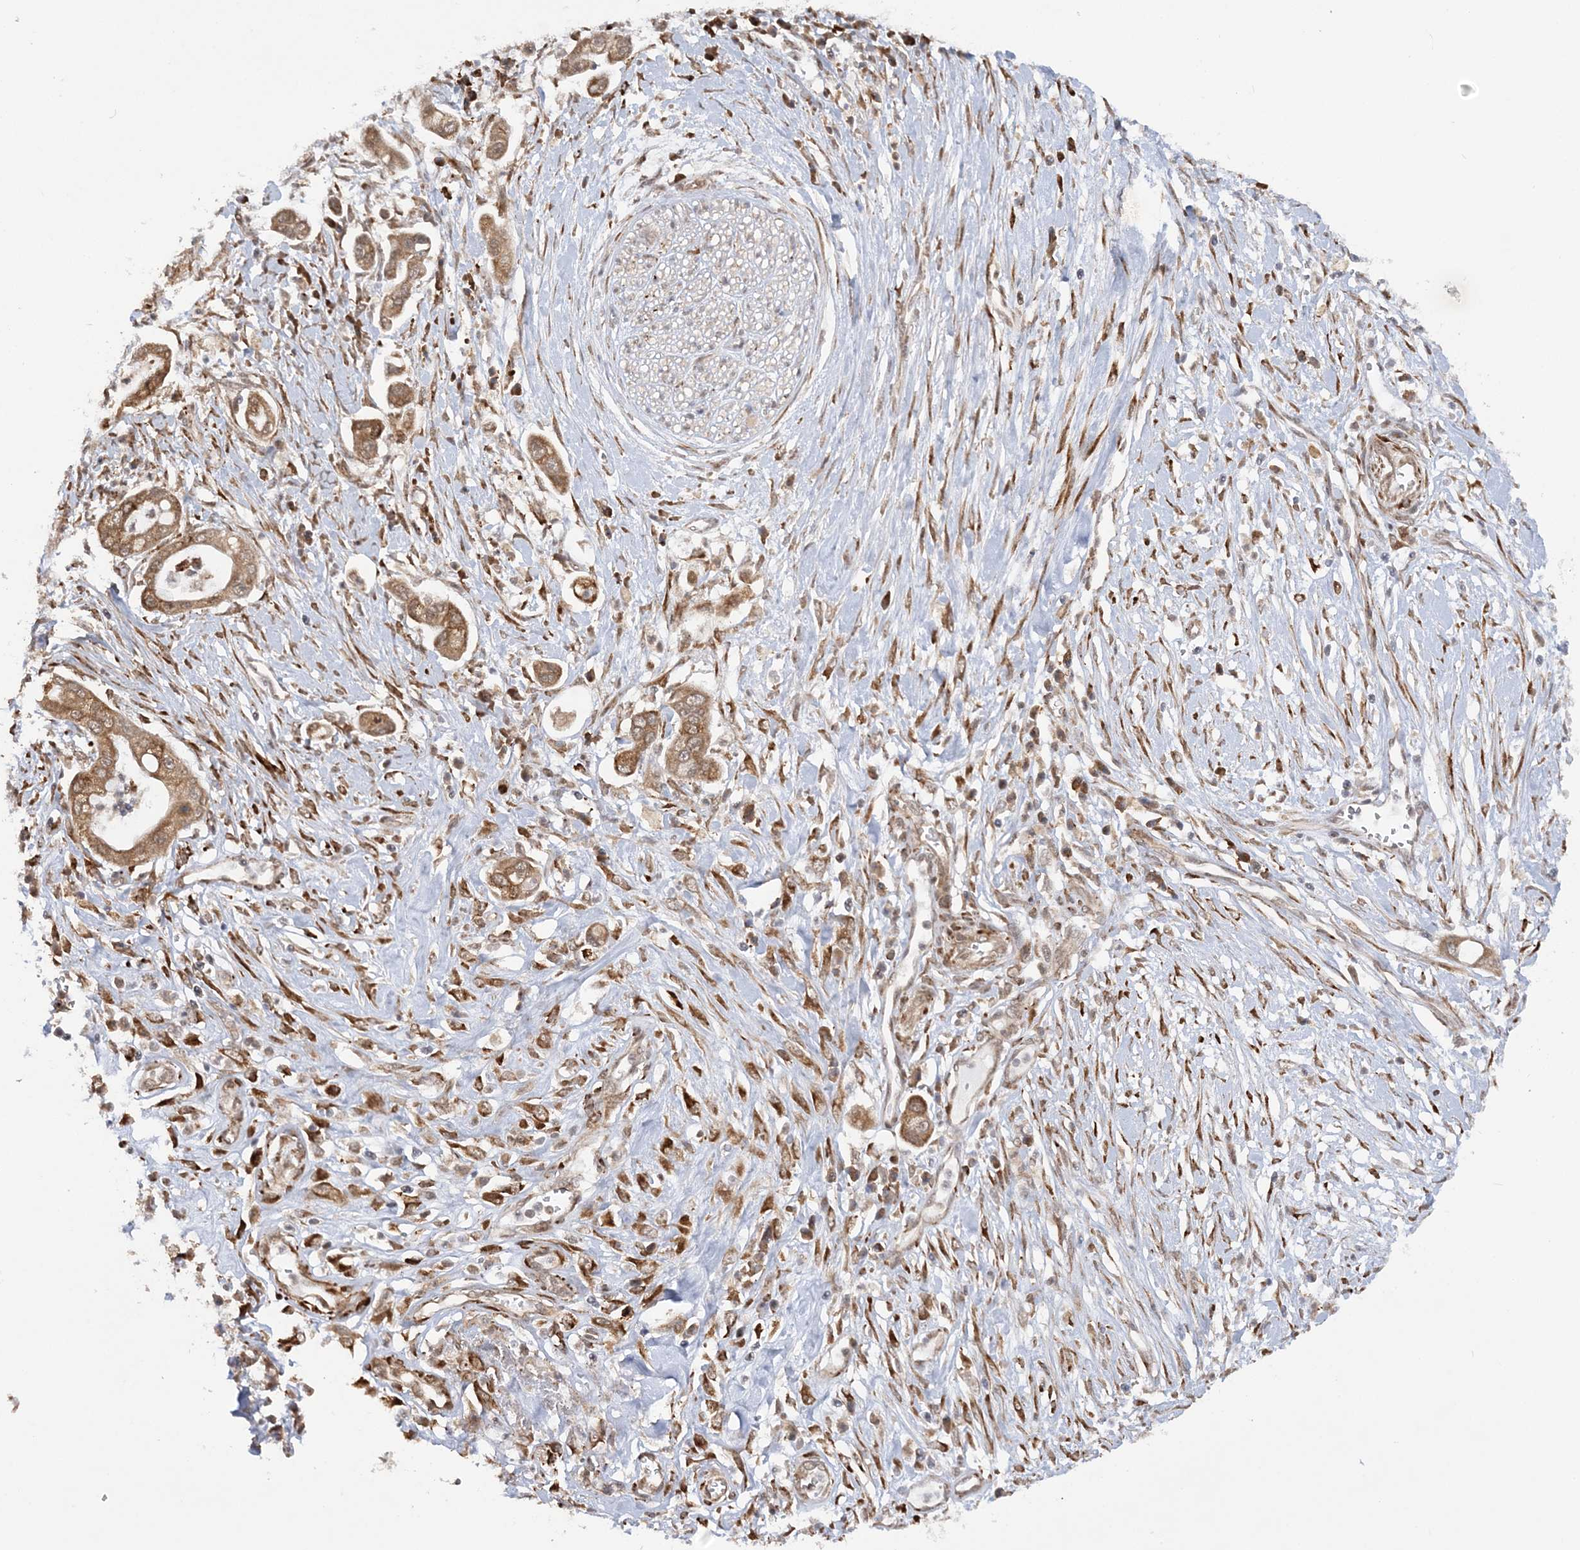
{"staining": {"intensity": "moderate", "quantity": ">75%", "location": "cytoplasmic/membranous"}, "tissue": "pancreatic cancer", "cell_type": "Tumor cells", "image_type": "cancer", "snomed": [{"axis": "morphology", "description": "Adenocarcinoma, NOS"}, {"axis": "topography", "description": "Pancreas"}], "caption": "There is medium levels of moderate cytoplasmic/membranous expression in tumor cells of adenocarcinoma (pancreatic), as demonstrated by immunohistochemical staining (brown color).", "gene": "MRPL47", "patient": {"sex": "male", "age": 68}}